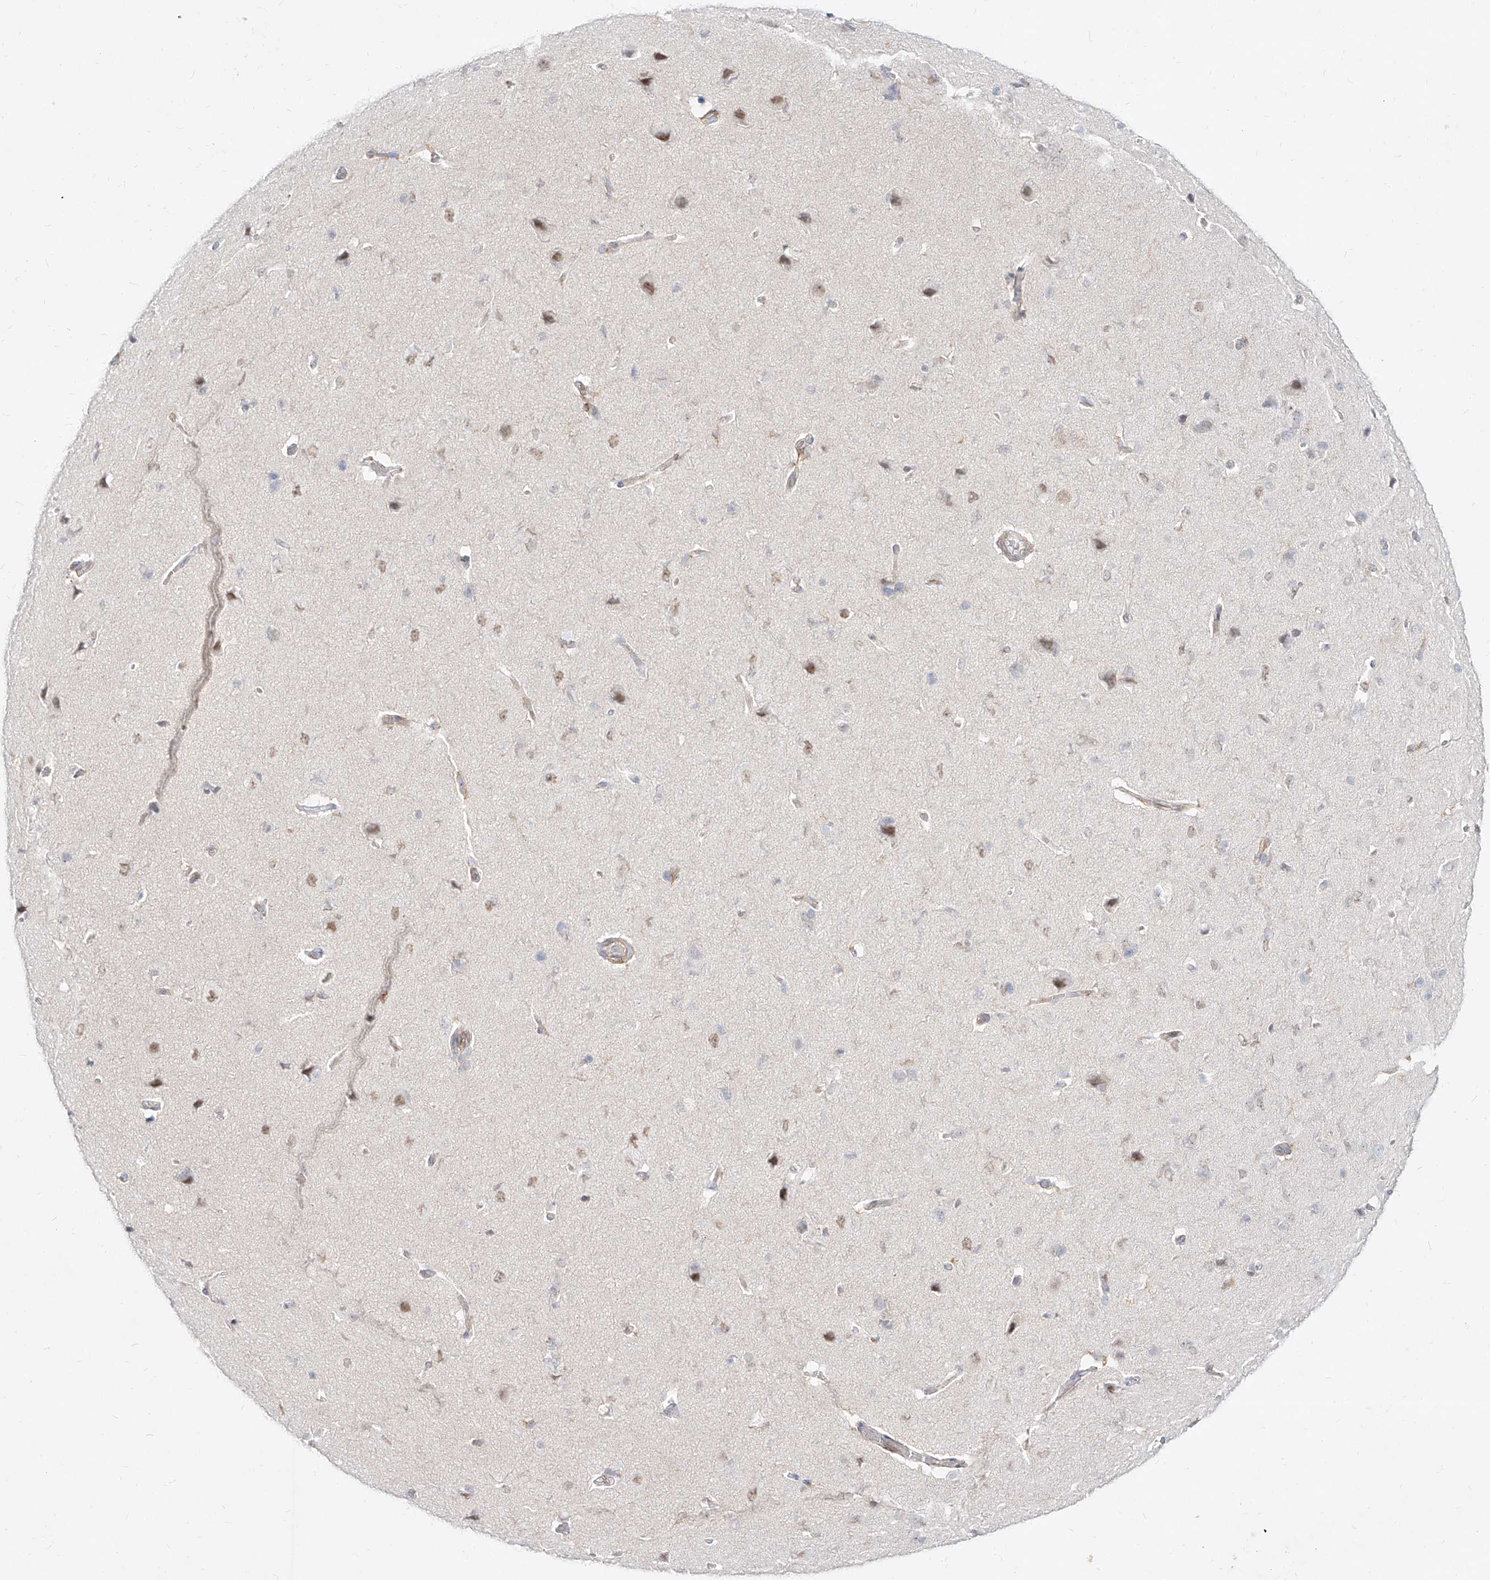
{"staining": {"intensity": "negative", "quantity": "none", "location": "none"}, "tissue": "cerebral cortex", "cell_type": "Endothelial cells", "image_type": "normal", "snomed": [{"axis": "morphology", "description": "Normal tissue, NOS"}, {"axis": "topography", "description": "Cerebral cortex"}], "caption": "Cerebral cortex was stained to show a protein in brown. There is no significant expression in endothelial cells. (DAB immunohistochemistry (IHC), high magnification).", "gene": "SLC2A12", "patient": {"sex": "male", "age": 62}}